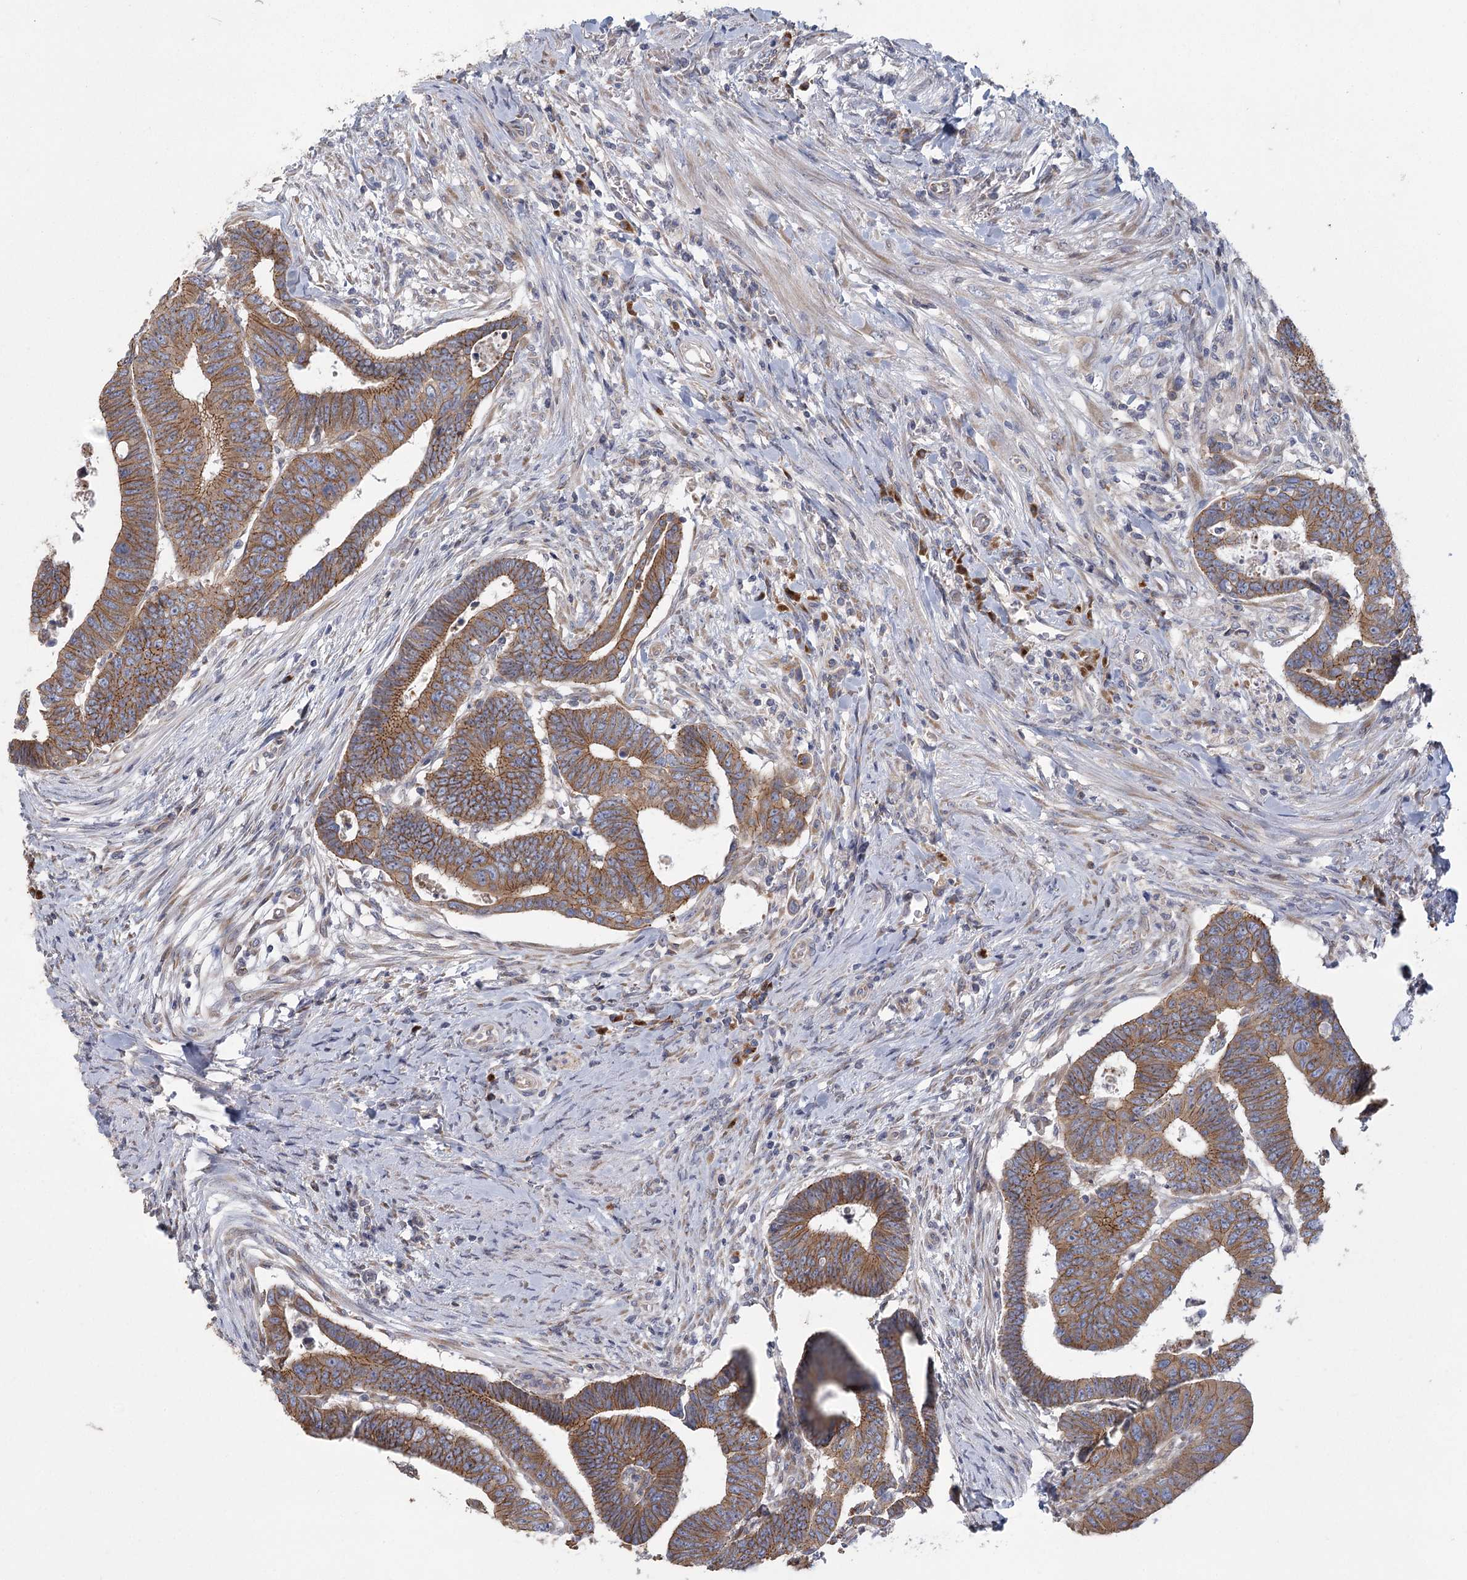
{"staining": {"intensity": "moderate", "quantity": ">75%", "location": "cytoplasmic/membranous"}, "tissue": "colorectal cancer", "cell_type": "Tumor cells", "image_type": "cancer", "snomed": [{"axis": "morphology", "description": "Normal tissue, NOS"}, {"axis": "morphology", "description": "Adenocarcinoma, NOS"}, {"axis": "topography", "description": "Rectum"}], "caption": "Protein expression analysis of colorectal cancer (adenocarcinoma) displays moderate cytoplasmic/membranous expression in approximately >75% of tumor cells. (Stains: DAB (3,3'-diaminobenzidine) in brown, nuclei in blue, Microscopy: brightfield microscopy at high magnification).", "gene": "CNTLN", "patient": {"sex": "female", "age": 65}}